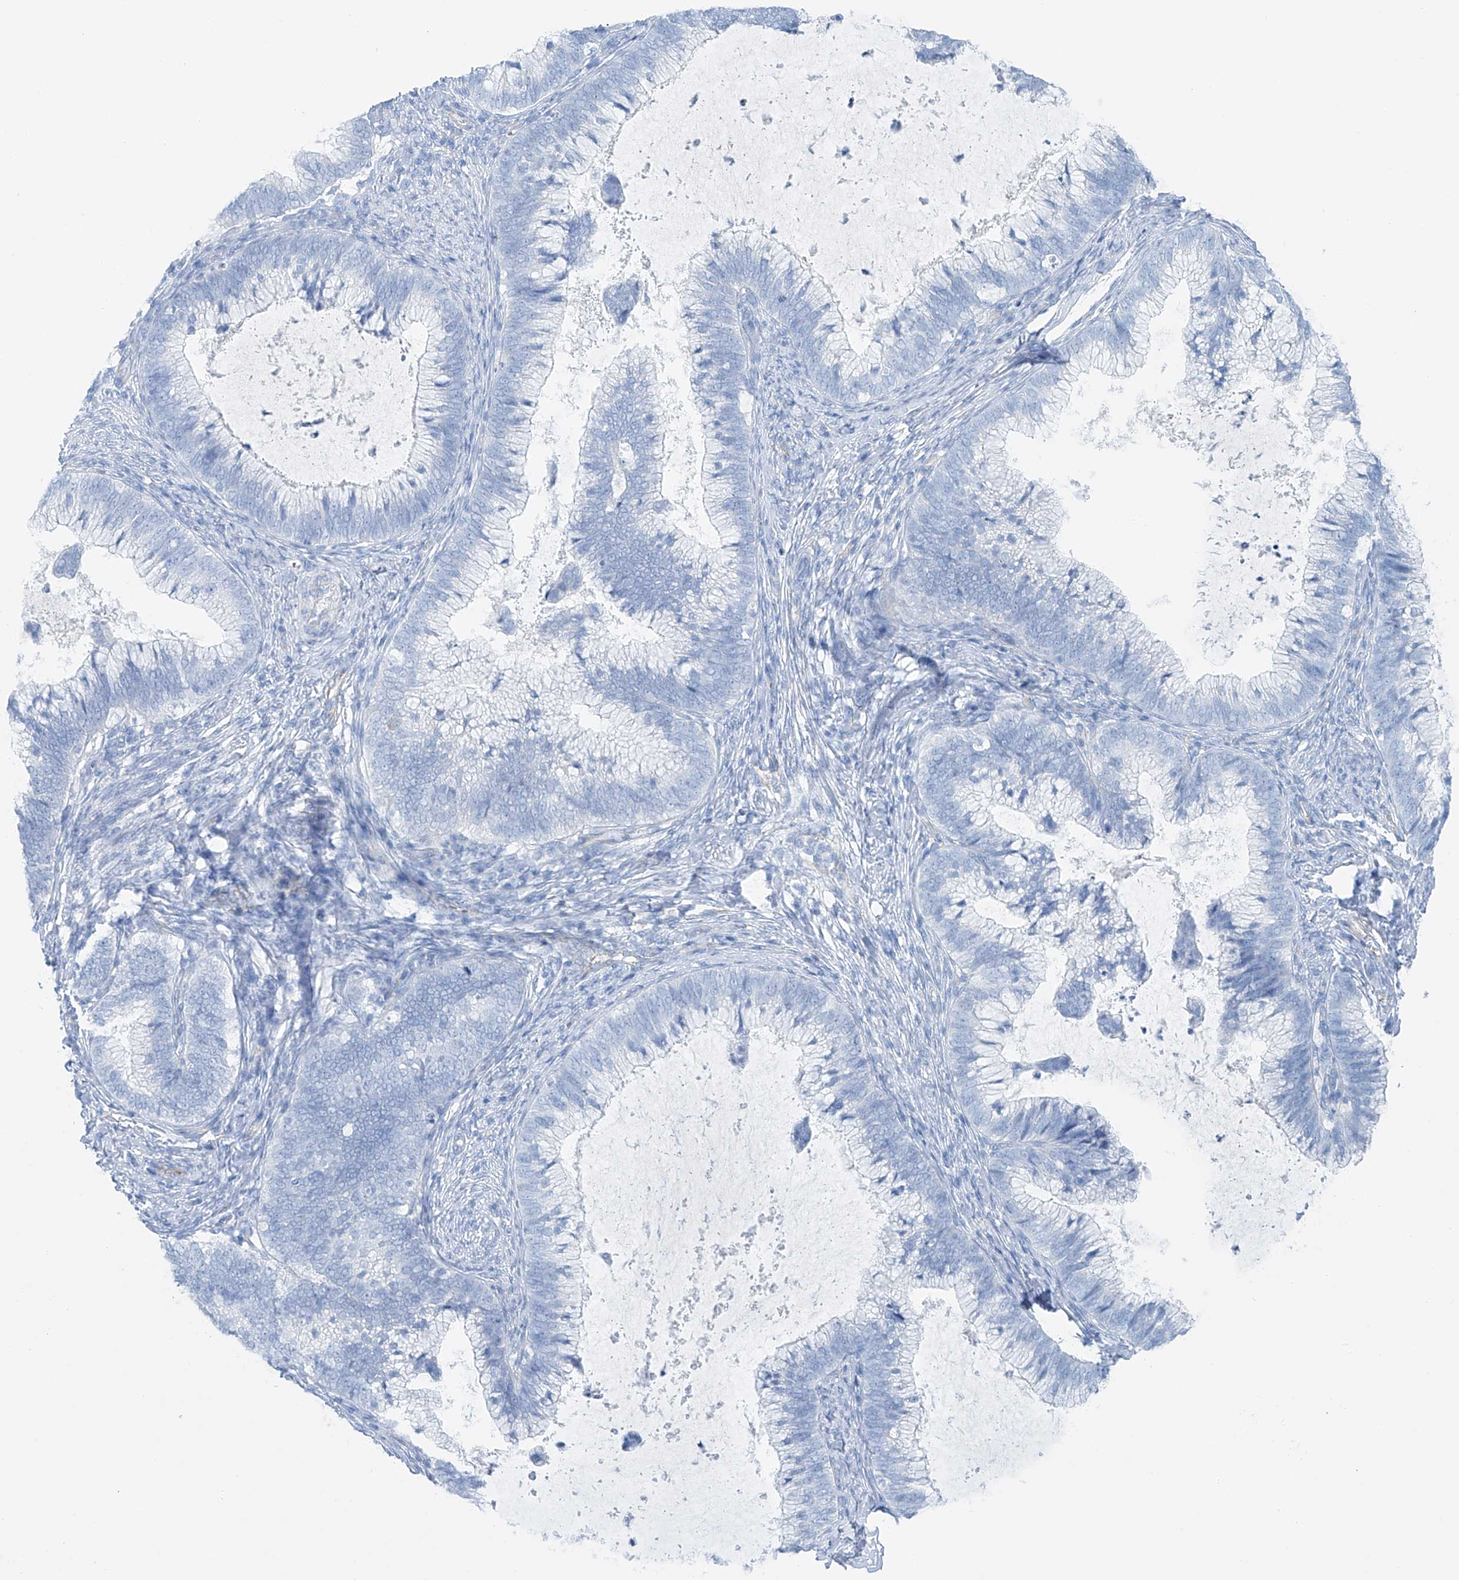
{"staining": {"intensity": "negative", "quantity": "none", "location": "none"}, "tissue": "cervical cancer", "cell_type": "Tumor cells", "image_type": "cancer", "snomed": [{"axis": "morphology", "description": "Adenocarcinoma, NOS"}, {"axis": "topography", "description": "Cervix"}], "caption": "Tumor cells are negative for brown protein staining in cervical adenocarcinoma. The staining was performed using DAB (3,3'-diaminobenzidine) to visualize the protein expression in brown, while the nuclei were stained in blue with hematoxylin (Magnification: 20x).", "gene": "MAGI1", "patient": {"sex": "female", "age": 36}}